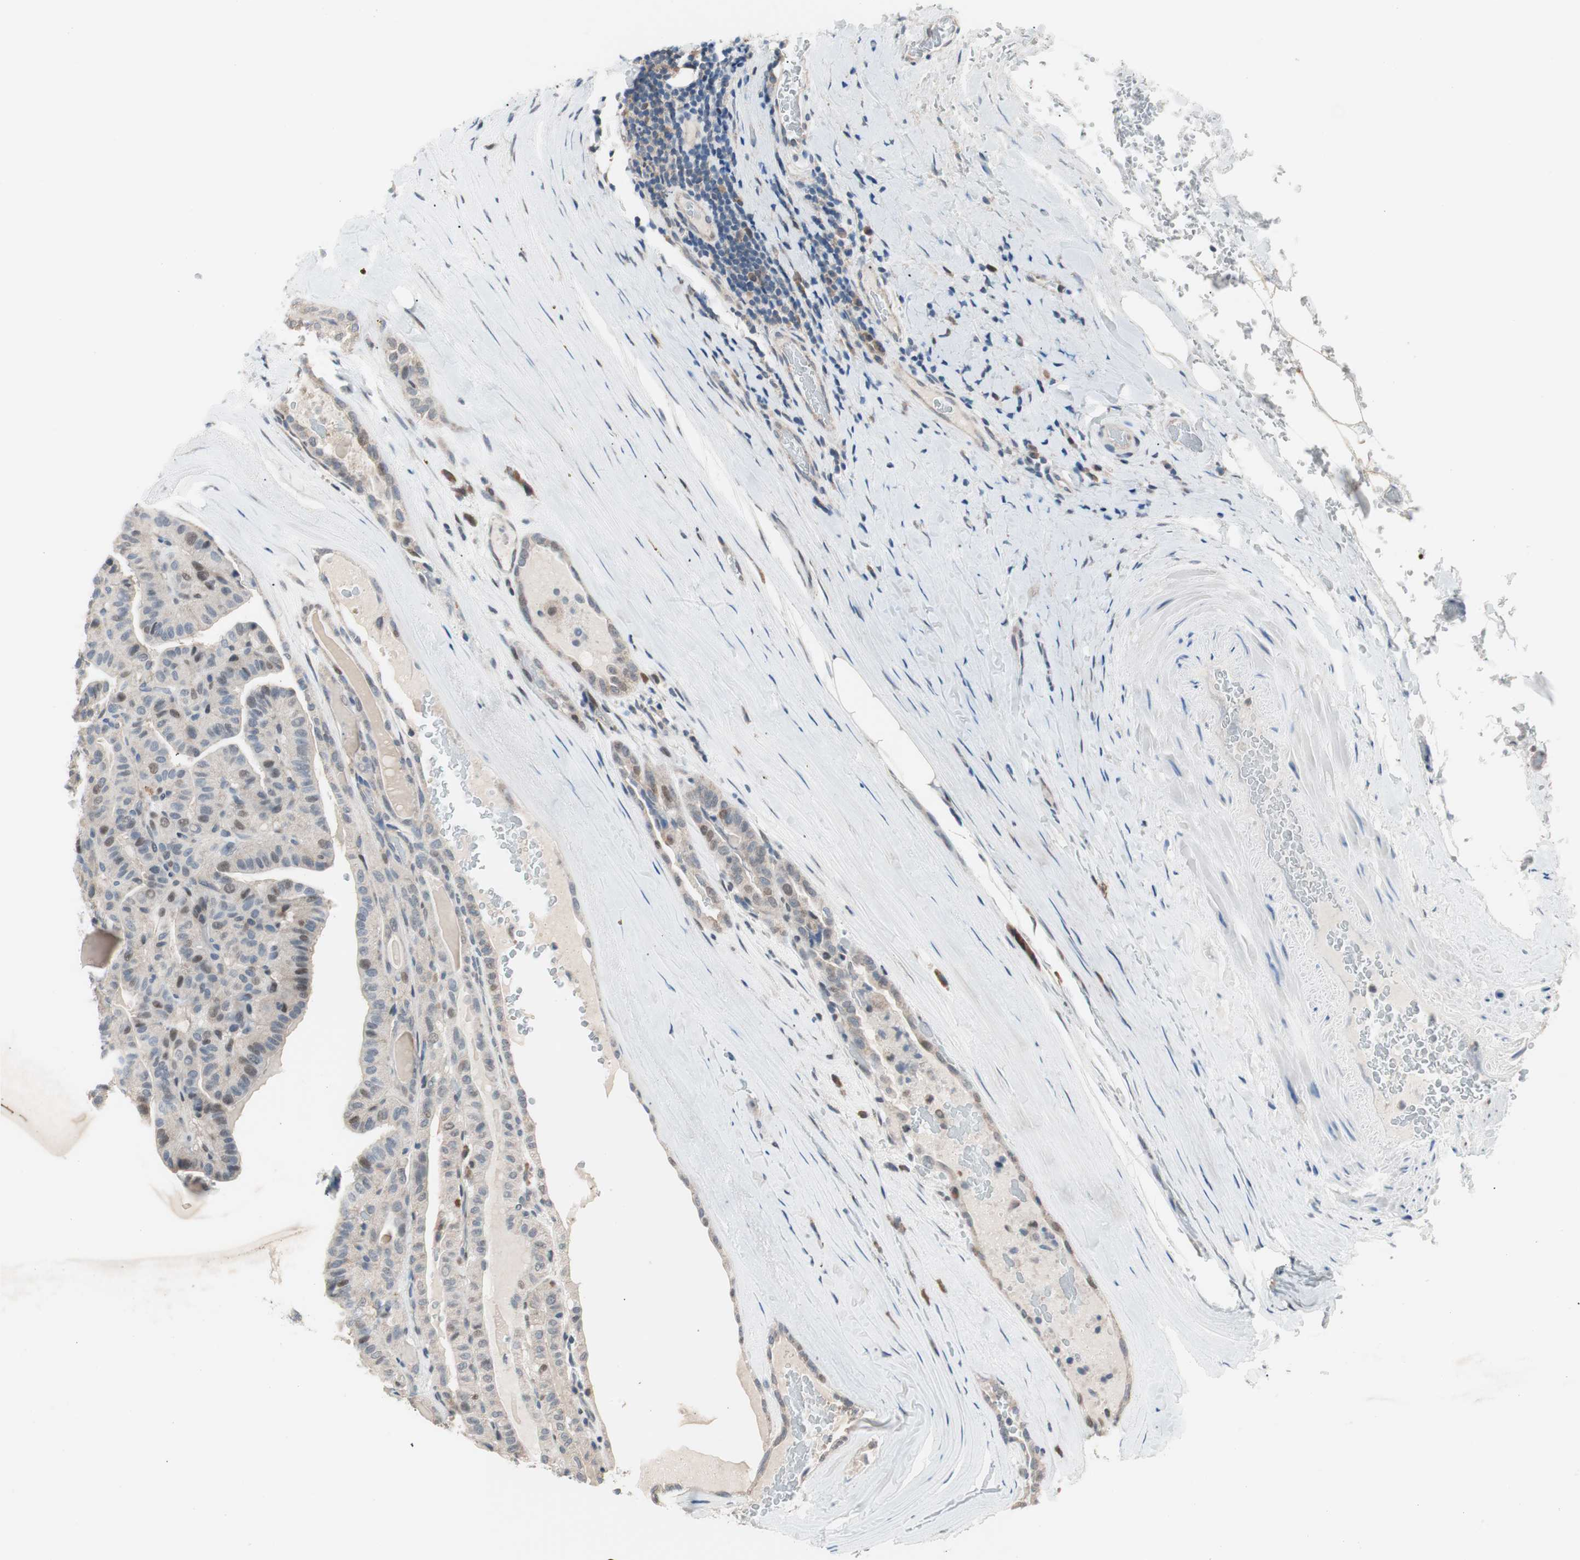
{"staining": {"intensity": "weak", "quantity": "<25%", "location": "nuclear"}, "tissue": "thyroid cancer", "cell_type": "Tumor cells", "image_type": "cancer", "snomed": [{"axis": "morphology", "description": "Papillary adenocarcinoma, NOS"}, {"axis": "topography", "description": "Thyroid gland"}], "caption": "This image is of thyroid cancer stained with immunohistochemistry to label a protein in brown with the nuclei are counter-stained blue. There is no expression in tumor cells.", "gene": "POLH", "patient": {"sex": "male", "age": 77}}